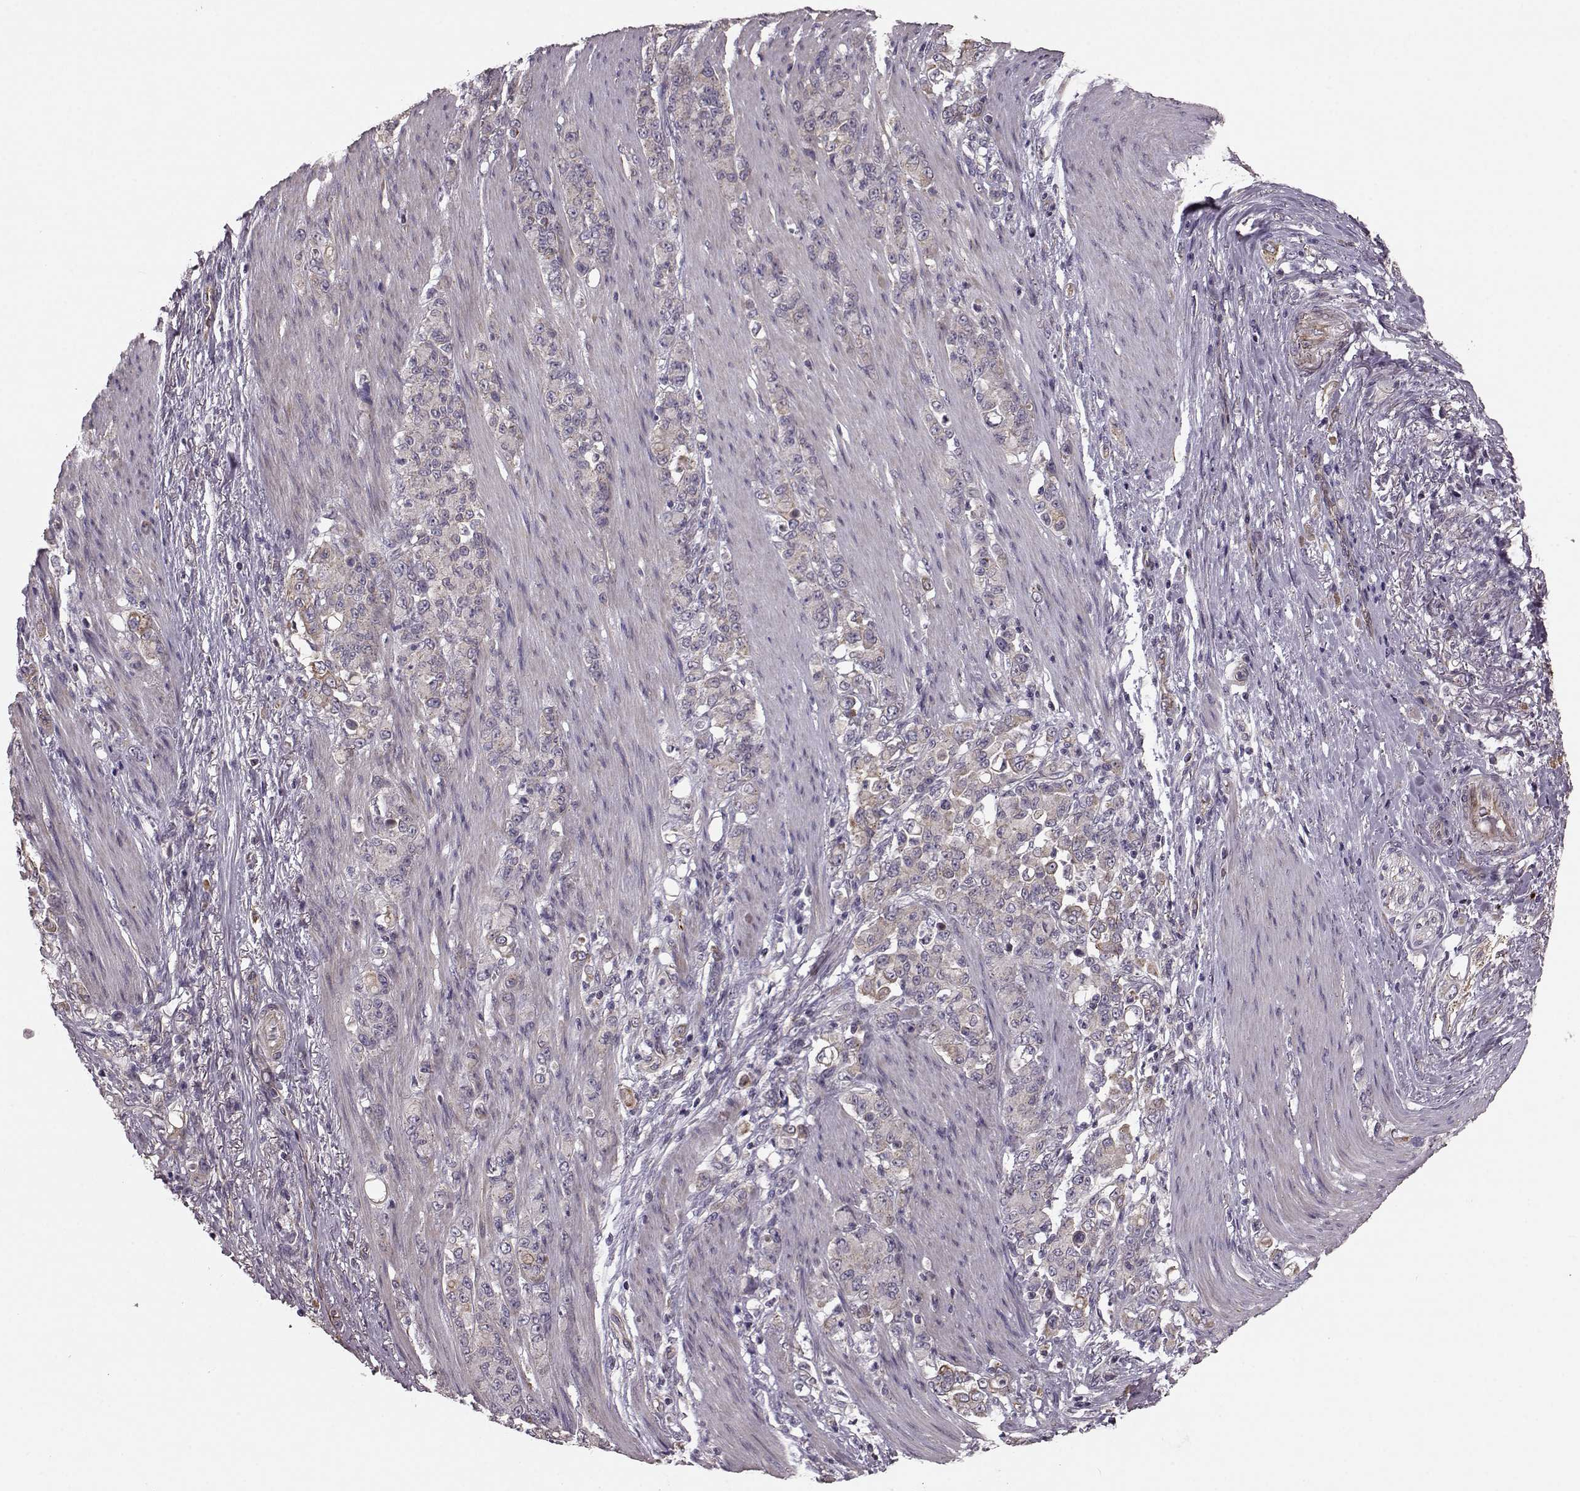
{"staining": {"intensity": "negative", "quantity": "none", "location": "none"}, "tissue": "stomach cancer", "cell_type": "Tumor cells", "image_type": "cancer", "snomed": [{"axis": "morphology", "description": "Adenocarcinoma, NOS"}, {"axis": "topography", "description": "Stomach"}], "caption": "High magnification brightfield microscopy of stomach cancer stained with DAB (3,3'-diaminobenzidine) (brown) and counterstained with hematoxylin (blue): tumor cells show no significant staining.", "gene": "NTF3", "patient": {"sex": "female", "age": 79}}